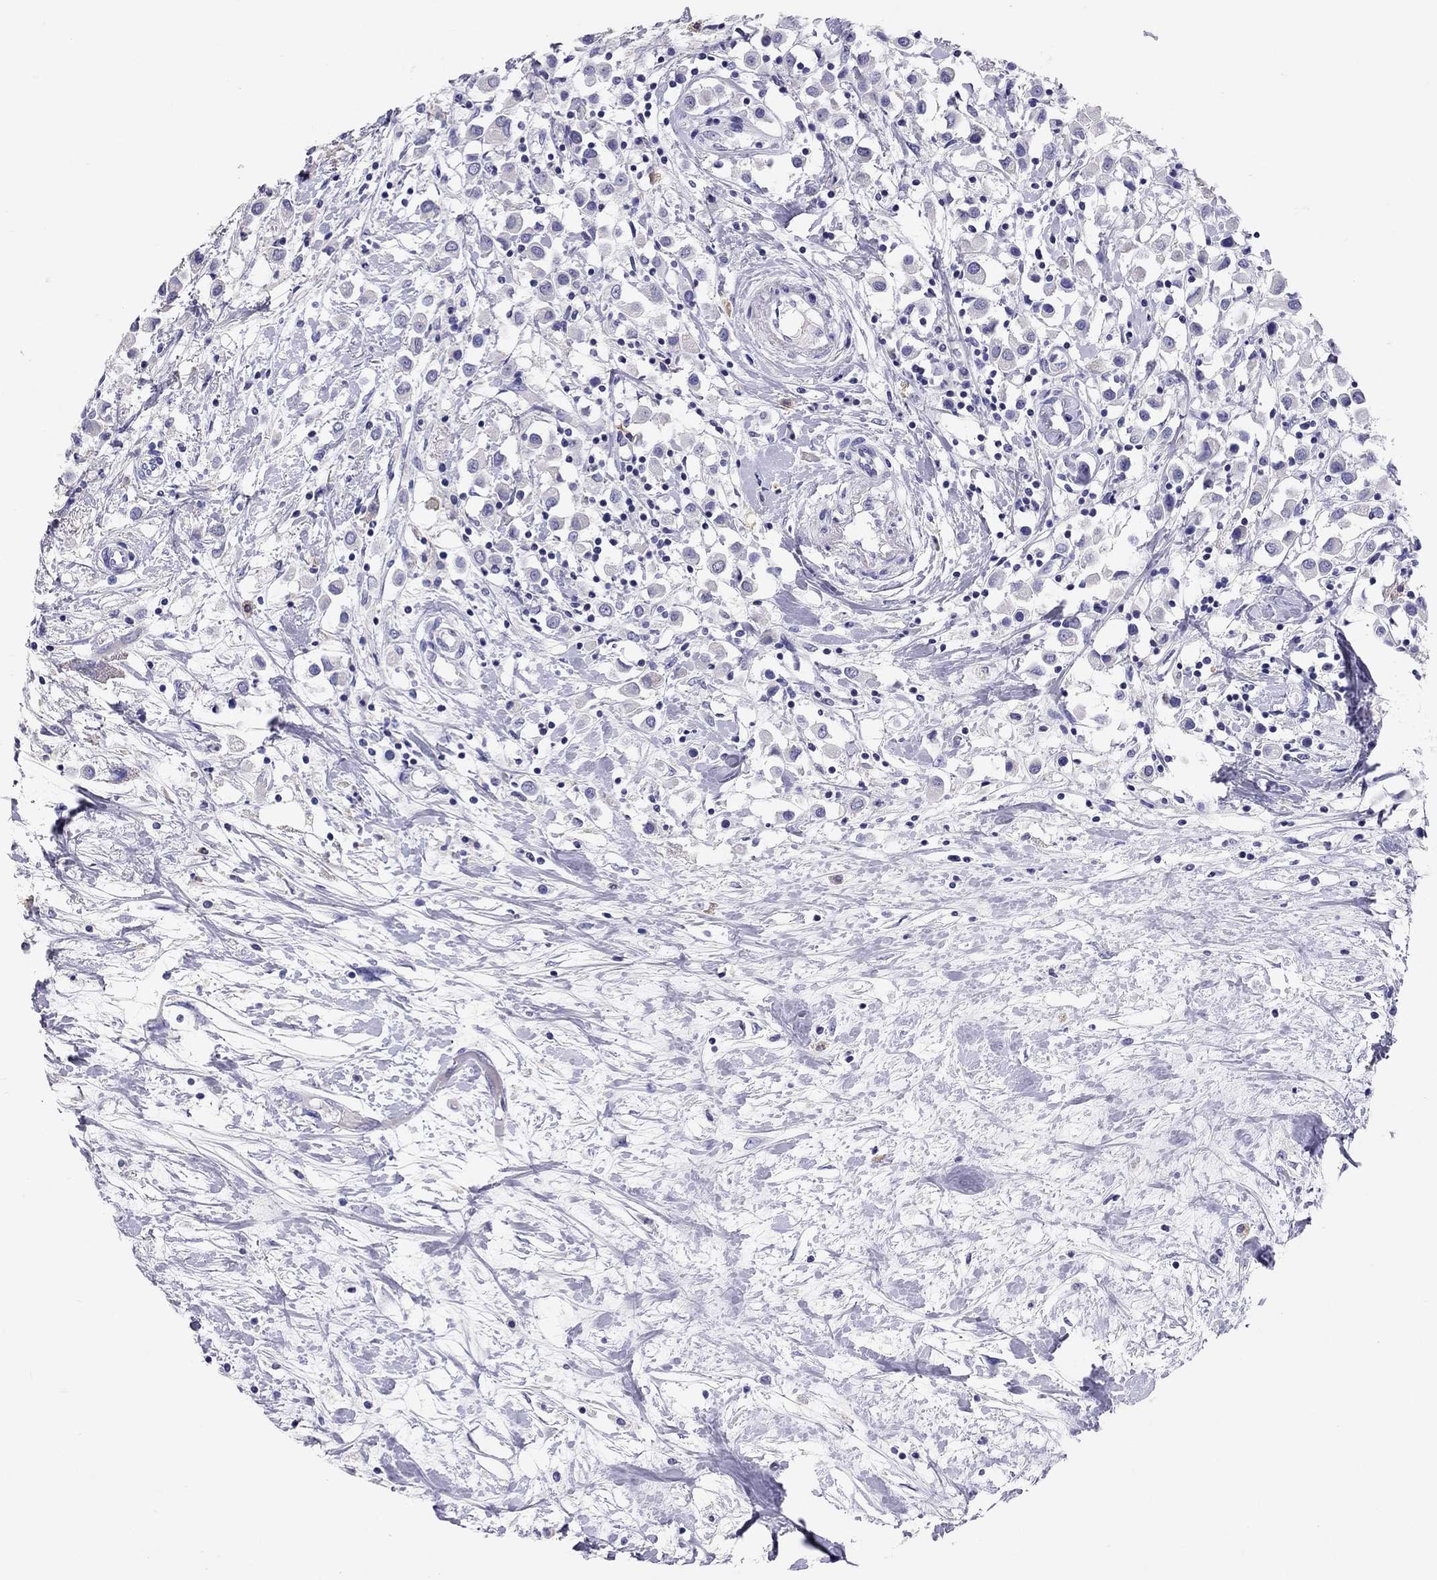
{"staining": {"intensity": "negative", "quantity": "none", "location": "none"}, "tissue": "breast cancer", "cell_type": "Tumor cells", "image_type": "cancer", "snomed": [{"axis": "morphology", "description": "Duct carcinoma"}, {"axis": "topography", "description": "Breast"}], "caption": "Invasive ductal carcinoma (breast) stained for a protein using immunohistochemistry shows no positivity tumor cells.", "gene": "CALHM1", "patient": {"sex": "female", "age": 61}}